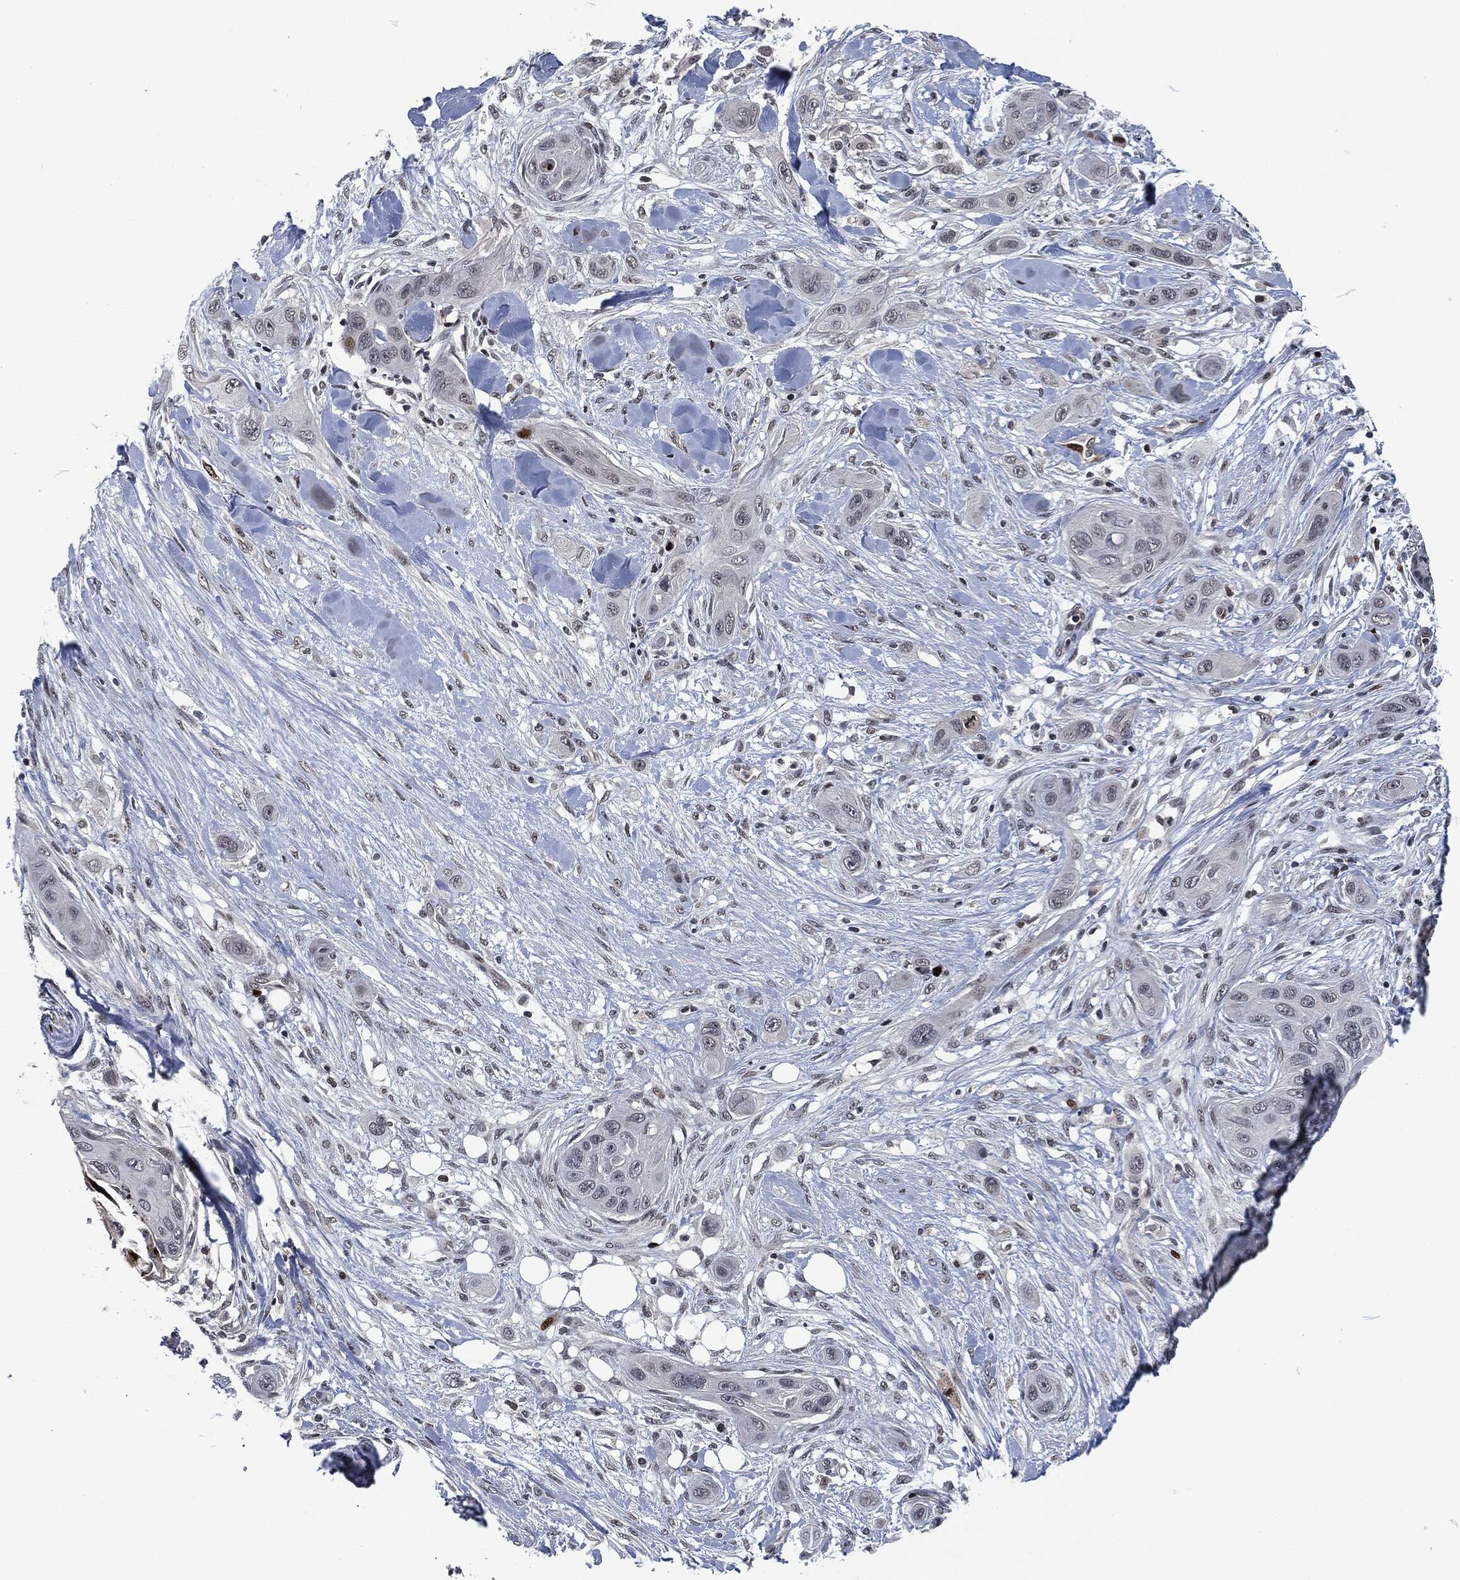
{"staining": {"intensity": "negative", "quantity": "none", "location": "none"}, "tissue": "skin cancer", "cell_type": "Tumor cells", "image_type": "cancer", "snomed": [{"axis": "morphology", "description": "Squamous cell carcinoma, NOS"}, {"axis": "topography", "description": "Skin"}], "caption": "Immunohistochemical staining of human skin cancer (squamous cell carcinoma) exhibits no significant positivity in tumor cells.", "gene": "EGFR", "patient": {"sex": "male", "age": 78}}